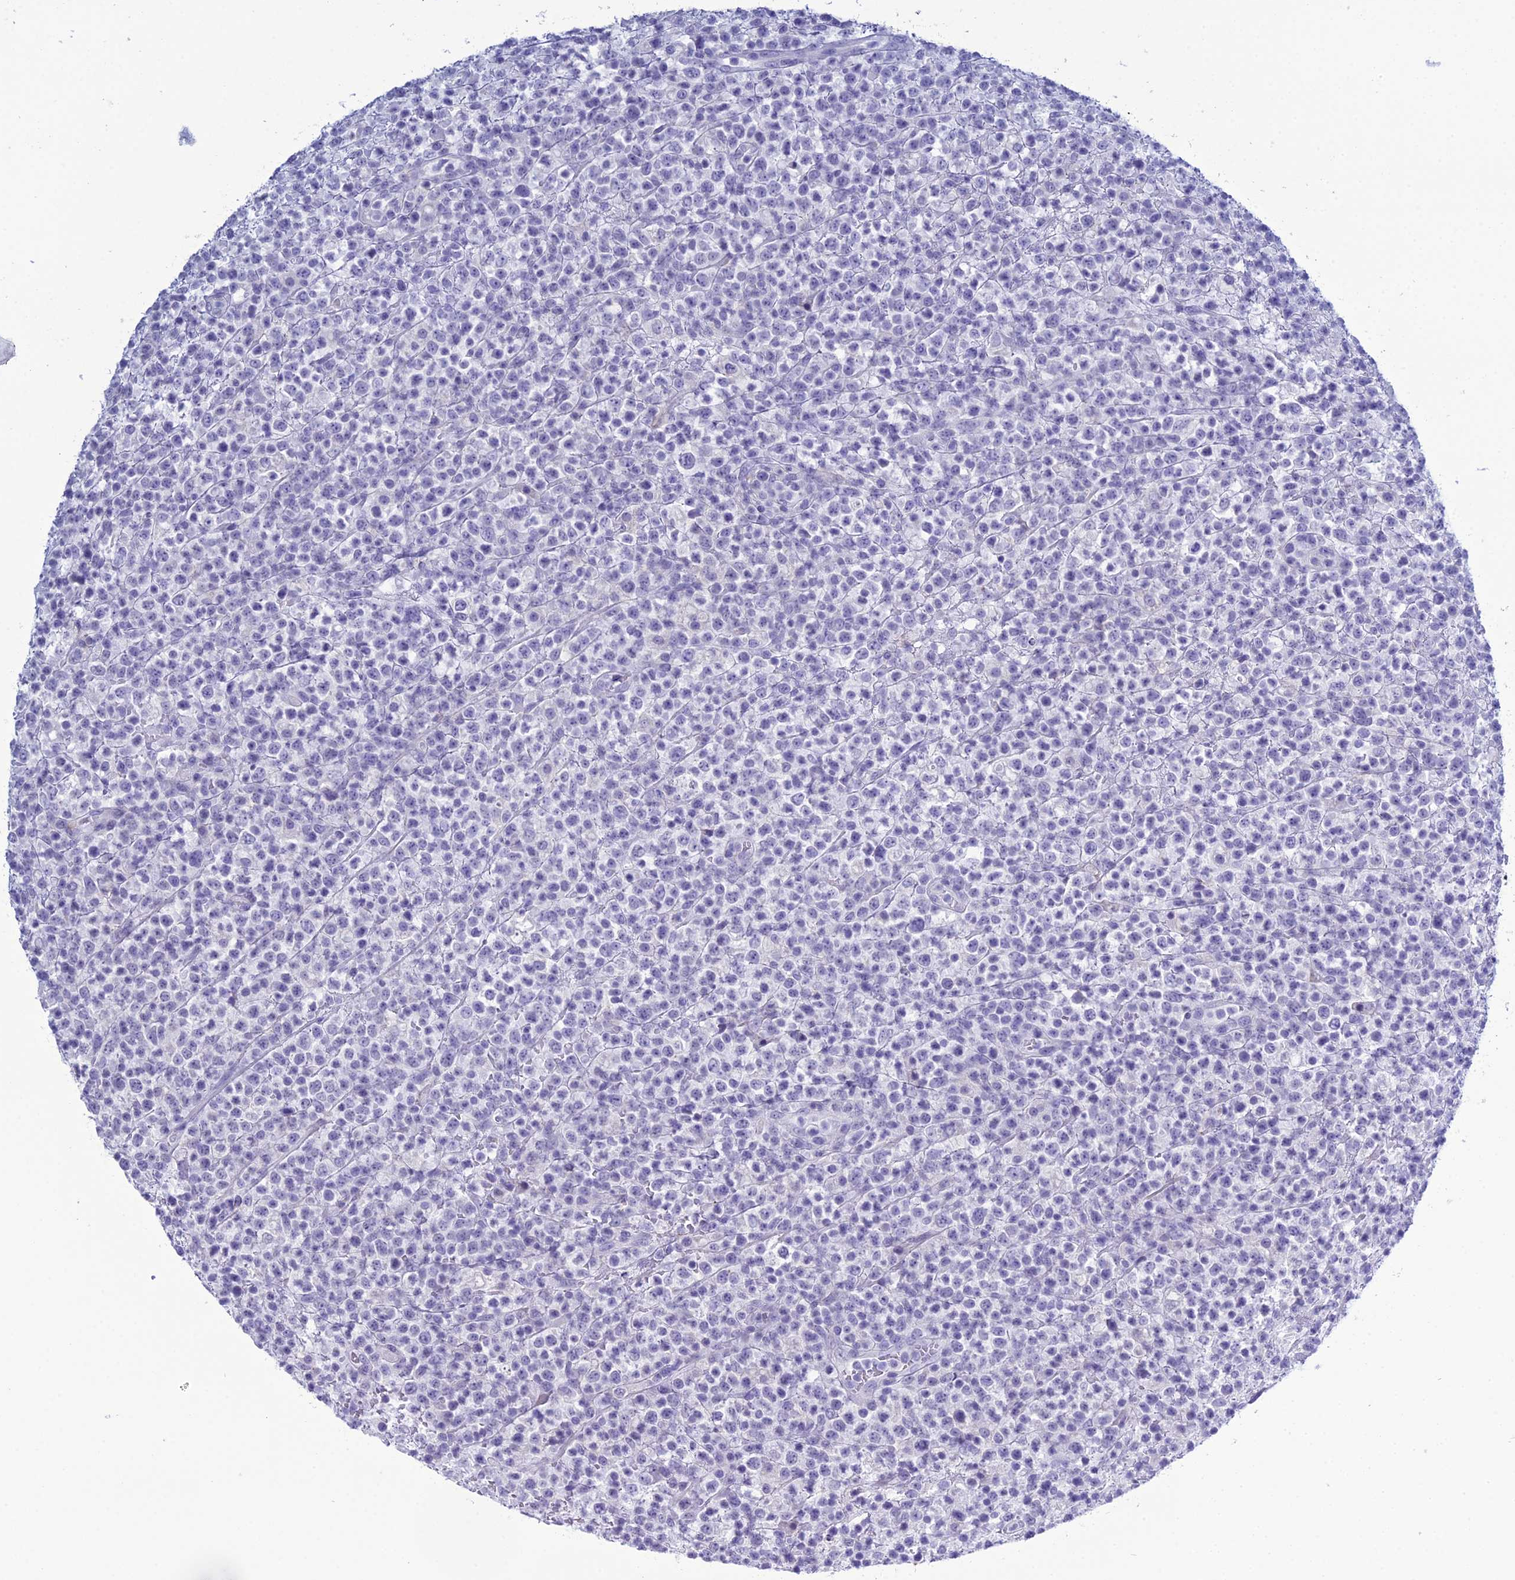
{"staining": {"intensity": "negative", "quantity": "none", "location": "none"}, "tissue": "lymphoma", "cell_type": "Tumor cells", "image_type": "cancer", "snomed": [{"axis": "morphology", "description": "Malignant lymphoma, non-Hodgkin's type, High grade"}, {"axis": "topography", "description": "Colon"}], "caption": "Human lymphoma stained for a protein using immunohistochemistry (IHC) shows no staining in tumor cells.", "gene": "ACE", "patient": {"sex": "female", "age": 53}}